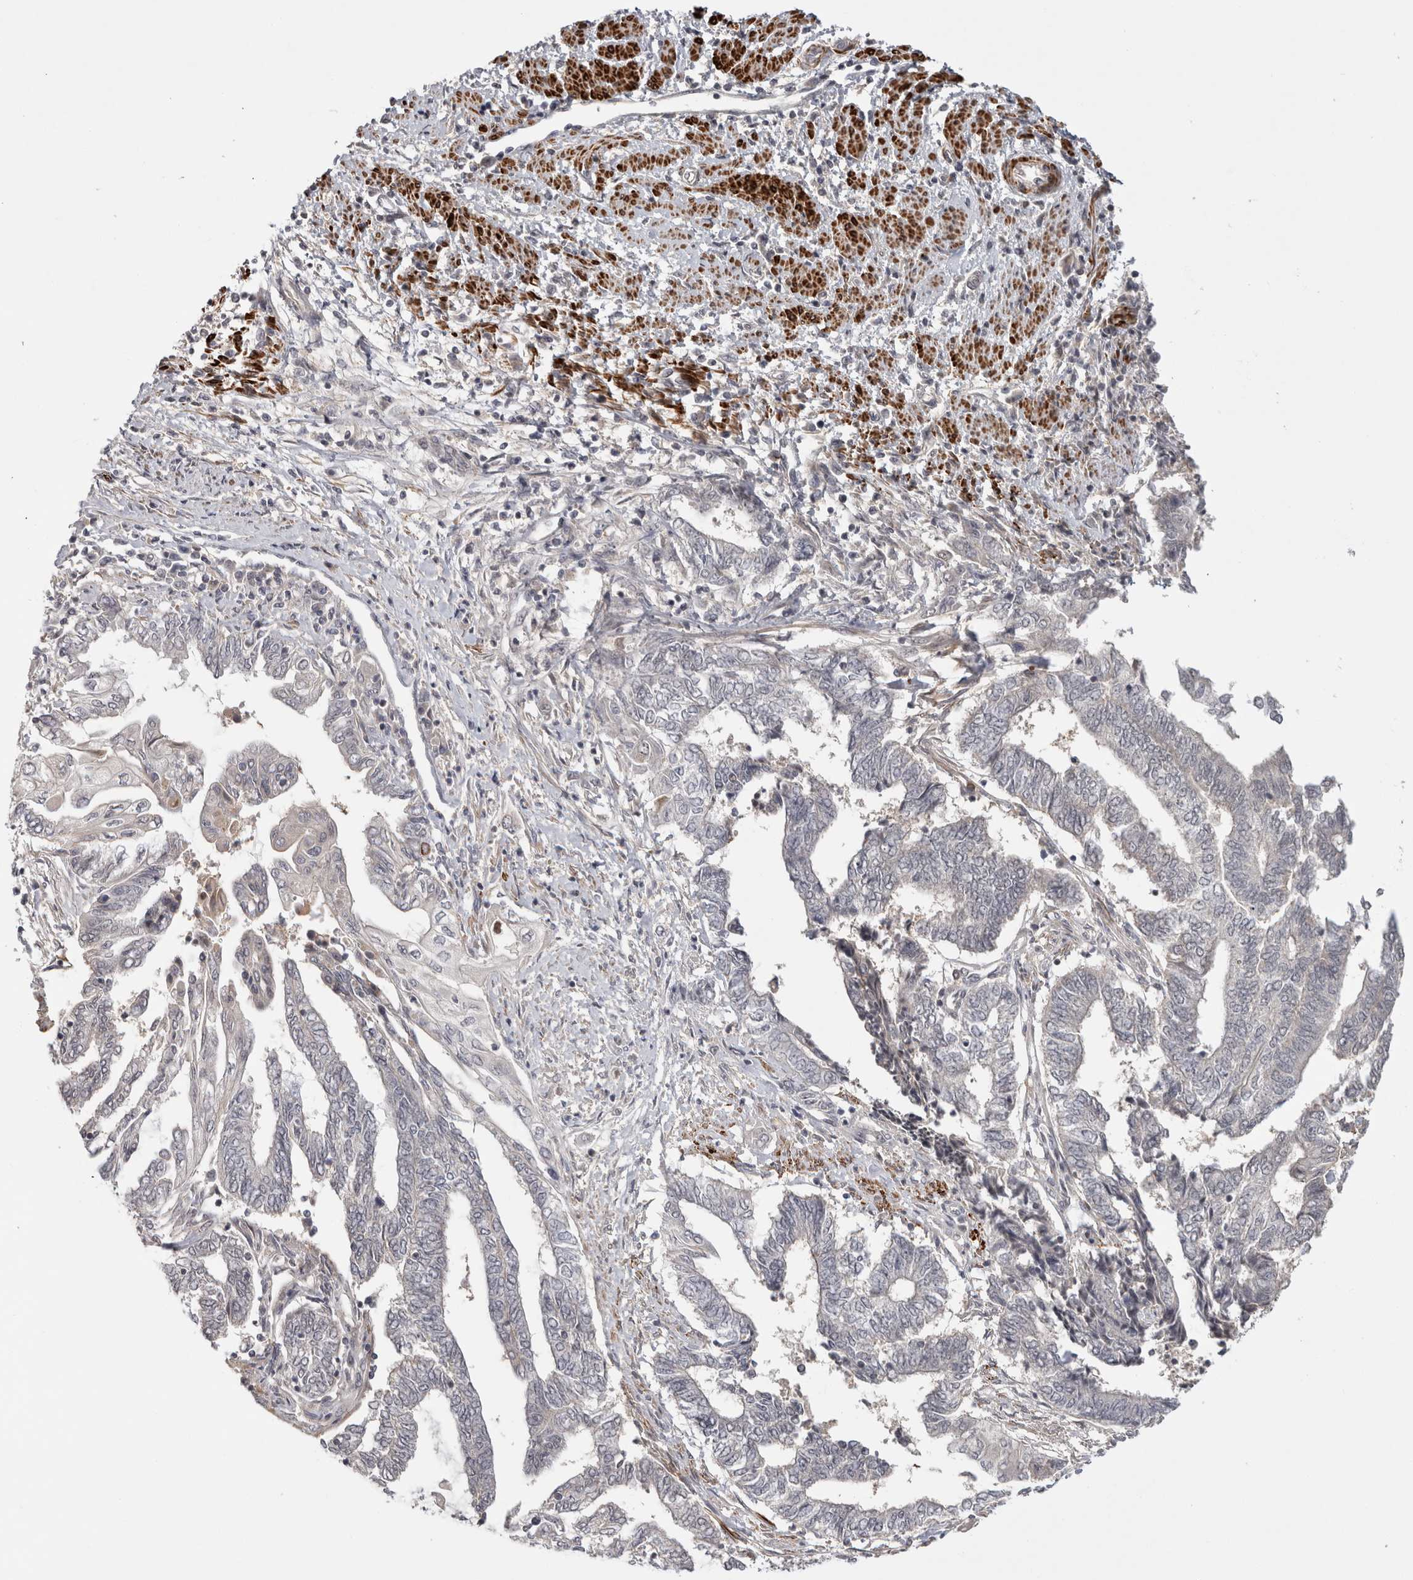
{"staining": {"intensity": "negative", "quantity": "none", "location": "none"}, "tissue": "endometrial cancer", "cell_type": "Tumor cells", "image_type": "cancer", "snomed": [{"axis": "morphology", "description": "Adenocarcinoma, NOS"}, {"axis": "topography", "description": "Uterus"}, {"axis": "topography", "description": "Endometrium"}], "caption": "Image shows no protein positivity in tumor cells of endometrial adenocarcinoma tissue. Nuclei are stained in blue.", "gene": "ZNF318", "patient": {"sex": "female", "age": 70}}